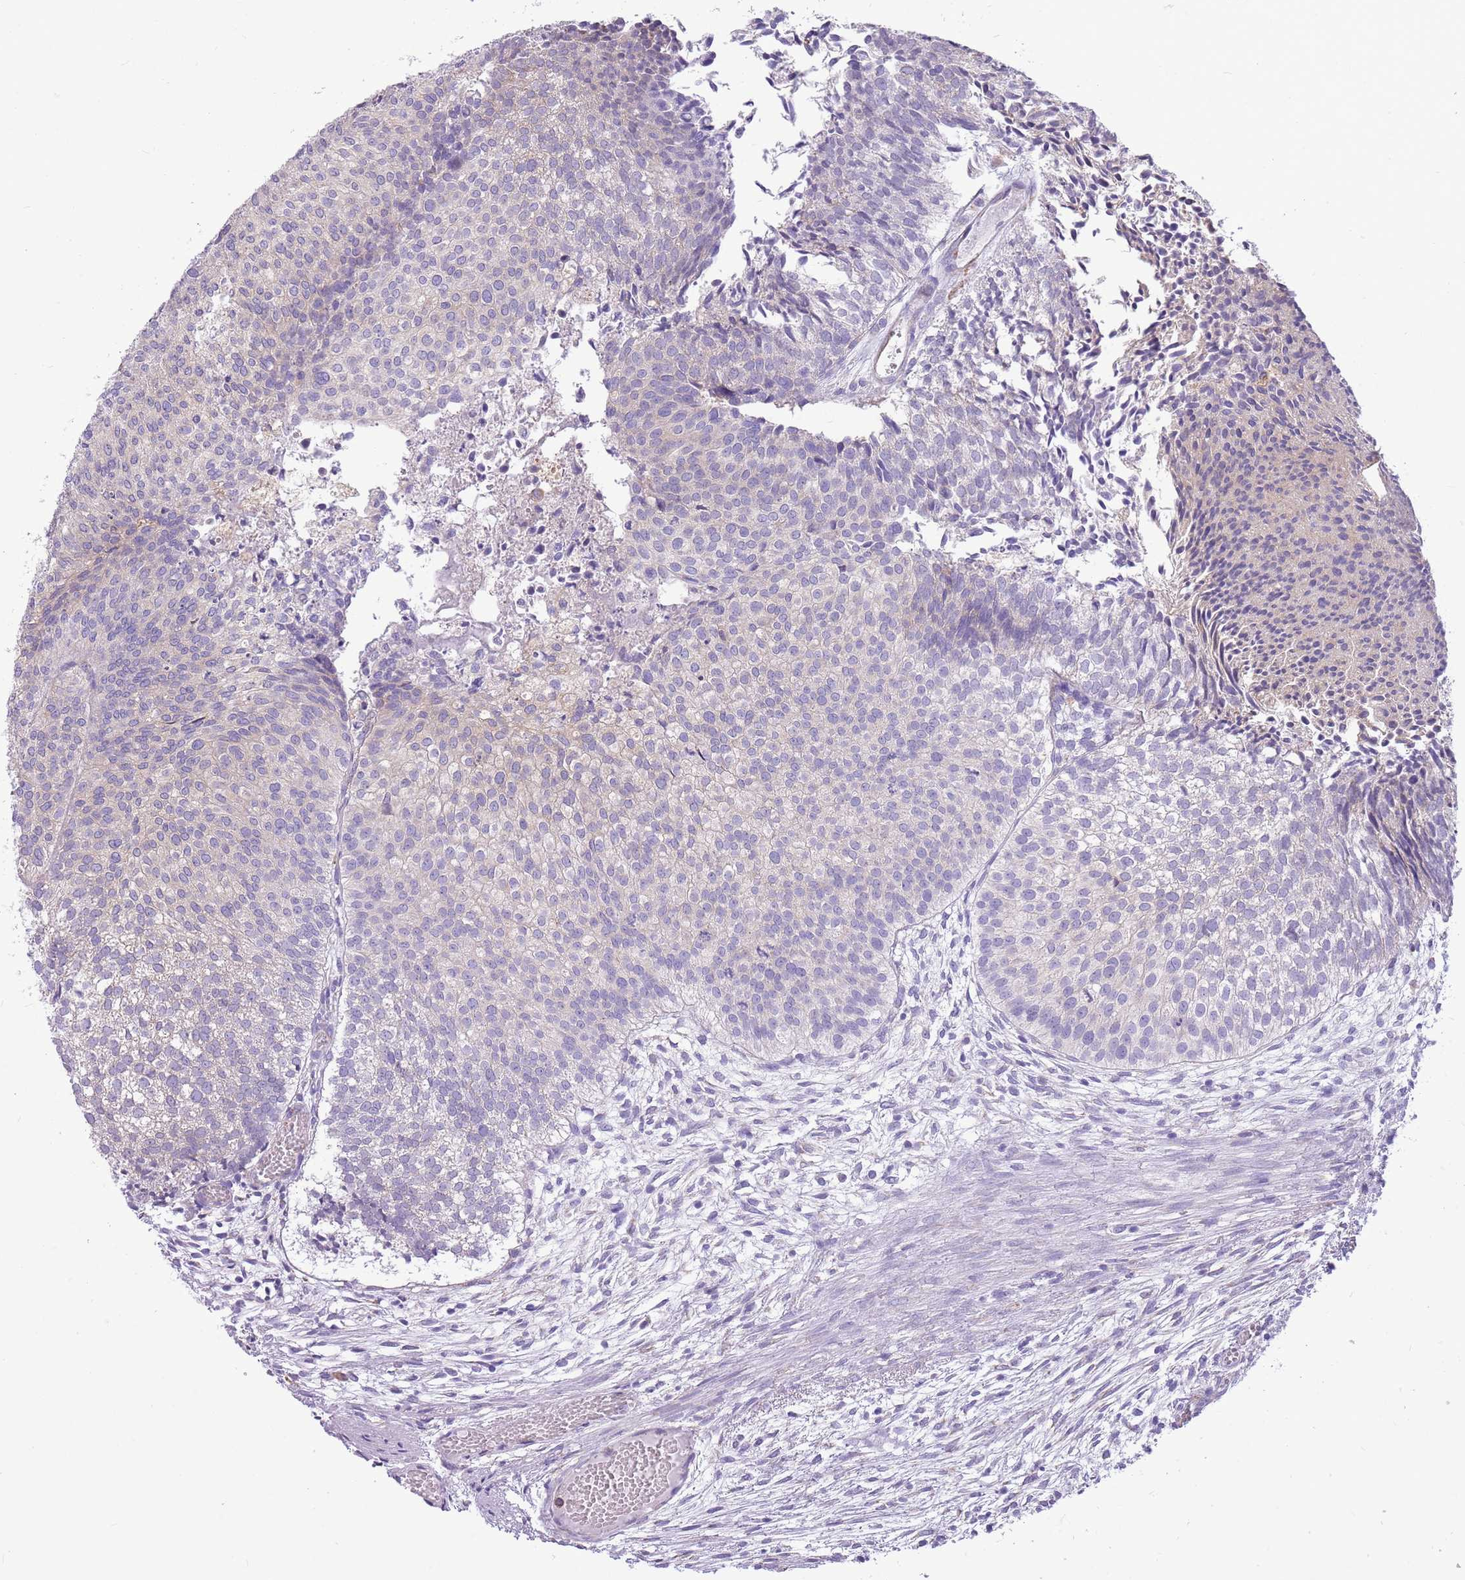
{"staining": {"intensity": "negative", "quantity": "none", "location": "none"}, "tissue": "urothelial cancer", "cell_type": "Tumor cells", "image_type": "cancer", "snomed": [{"axis": "morphology", "description": "Urothelial carcinoma, Low grade"}, {"axis": "topography", "description": "Urinary bladder"}], "caption": "This is an IHC histopathology image of human low-grade urothelial carcinoma. There is no positivity in tumor cells.", "gene": "KCTD19", "patient": {"sex": "male", "age": 84}}